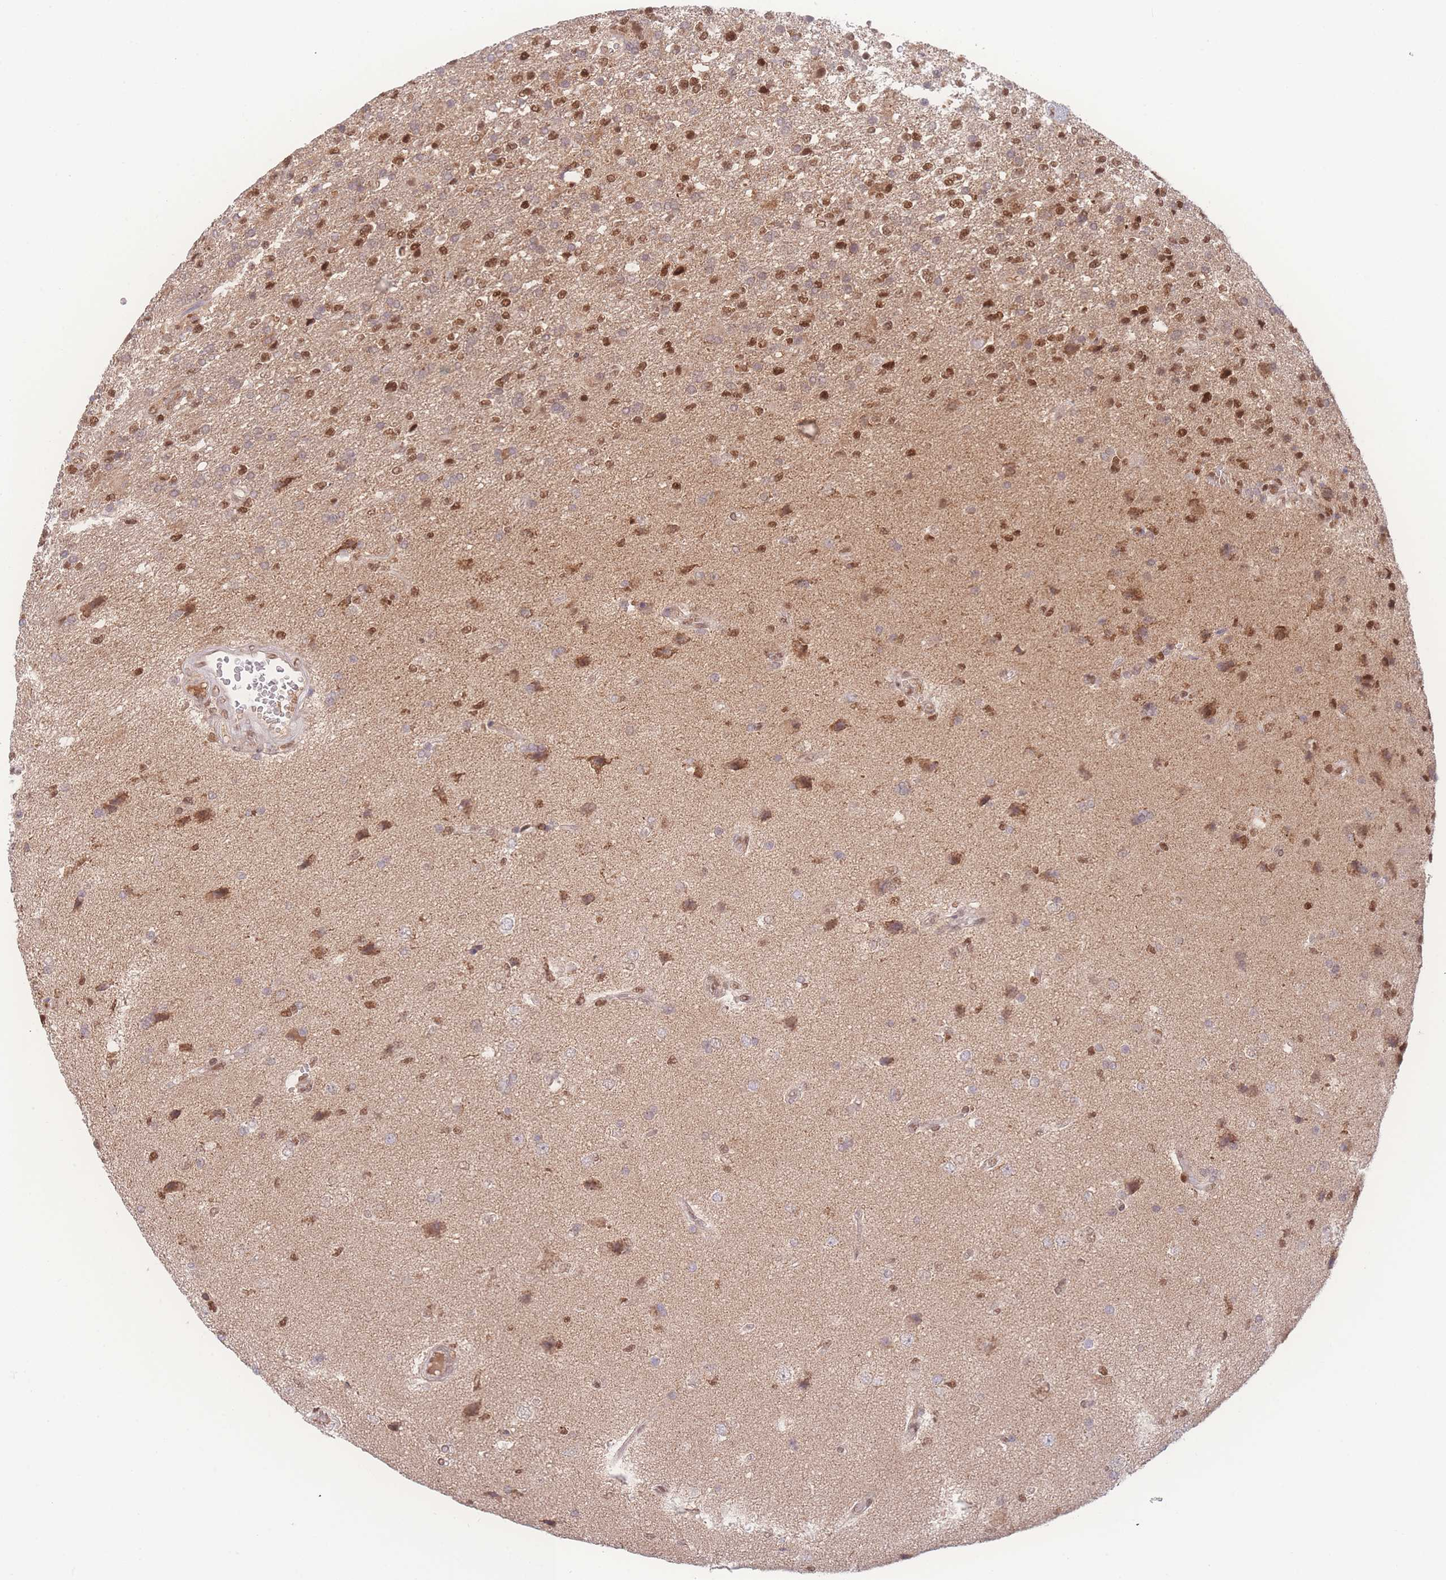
{"staining": {"intensity": "moderate", "quantity": ">75%", "location": "nuclear"}, "tissue": "glioma", "cell_type": "Tumor cells", "image_type": "cancer", "snomed": [{"axis": "morphology", "description": "Glioma, malignant, High grade"}, {"axis": "topography", "description": "Brain"}], "caption": "Immunohistochemical staining of high-grade glioma (malignant) displays medium levels of moderate nuclear protein positivity in approximately >75% of tumor cells.", "gene": "RAVER1", "patient": {"sex": "male", "age": 56}}